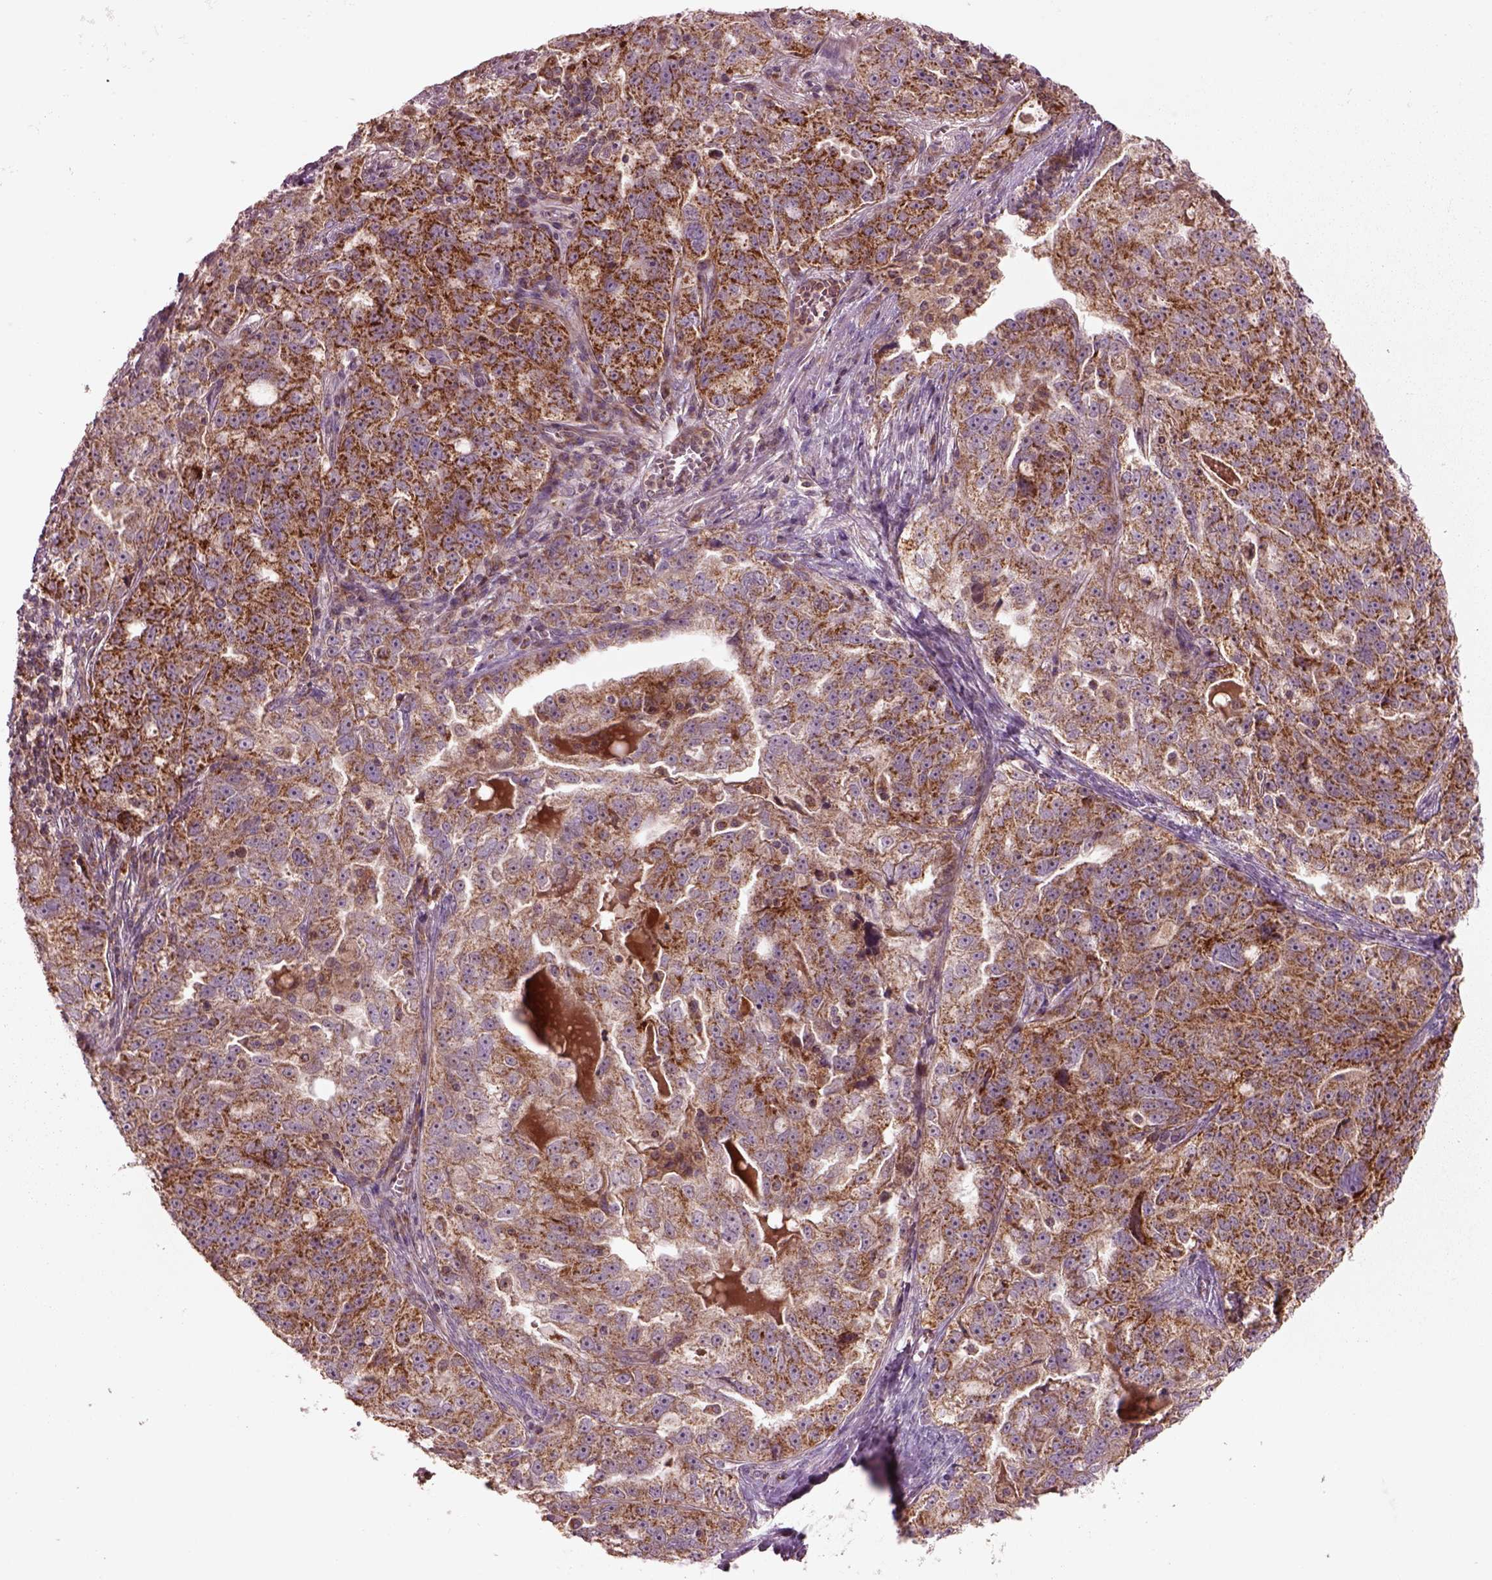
{"staining": {"intensity": "moderate", "quantity": ">75%", "location": "cytoplasmic/membranous"}, "tissue": "ovarian cancer", "cell_type": "Tumor cells", "image_type": "cancer", "snomed": [{"axis": "morphology", "description": "Cystadenocarcinoma, serous, NOS"}, {"axis": "topography", "description": "Ovary"}], "caption": "DAB (3,3'-diaminobenzidine) immunohistochemical staining of human ovarian cancer (serous cystadenocarcinoma) displays moderate cytoplasmic/membranous protein staining in about >75% of tumor cells.", "gene": "SLC25A5", "patient": {"sex": "female", "age": 51}}